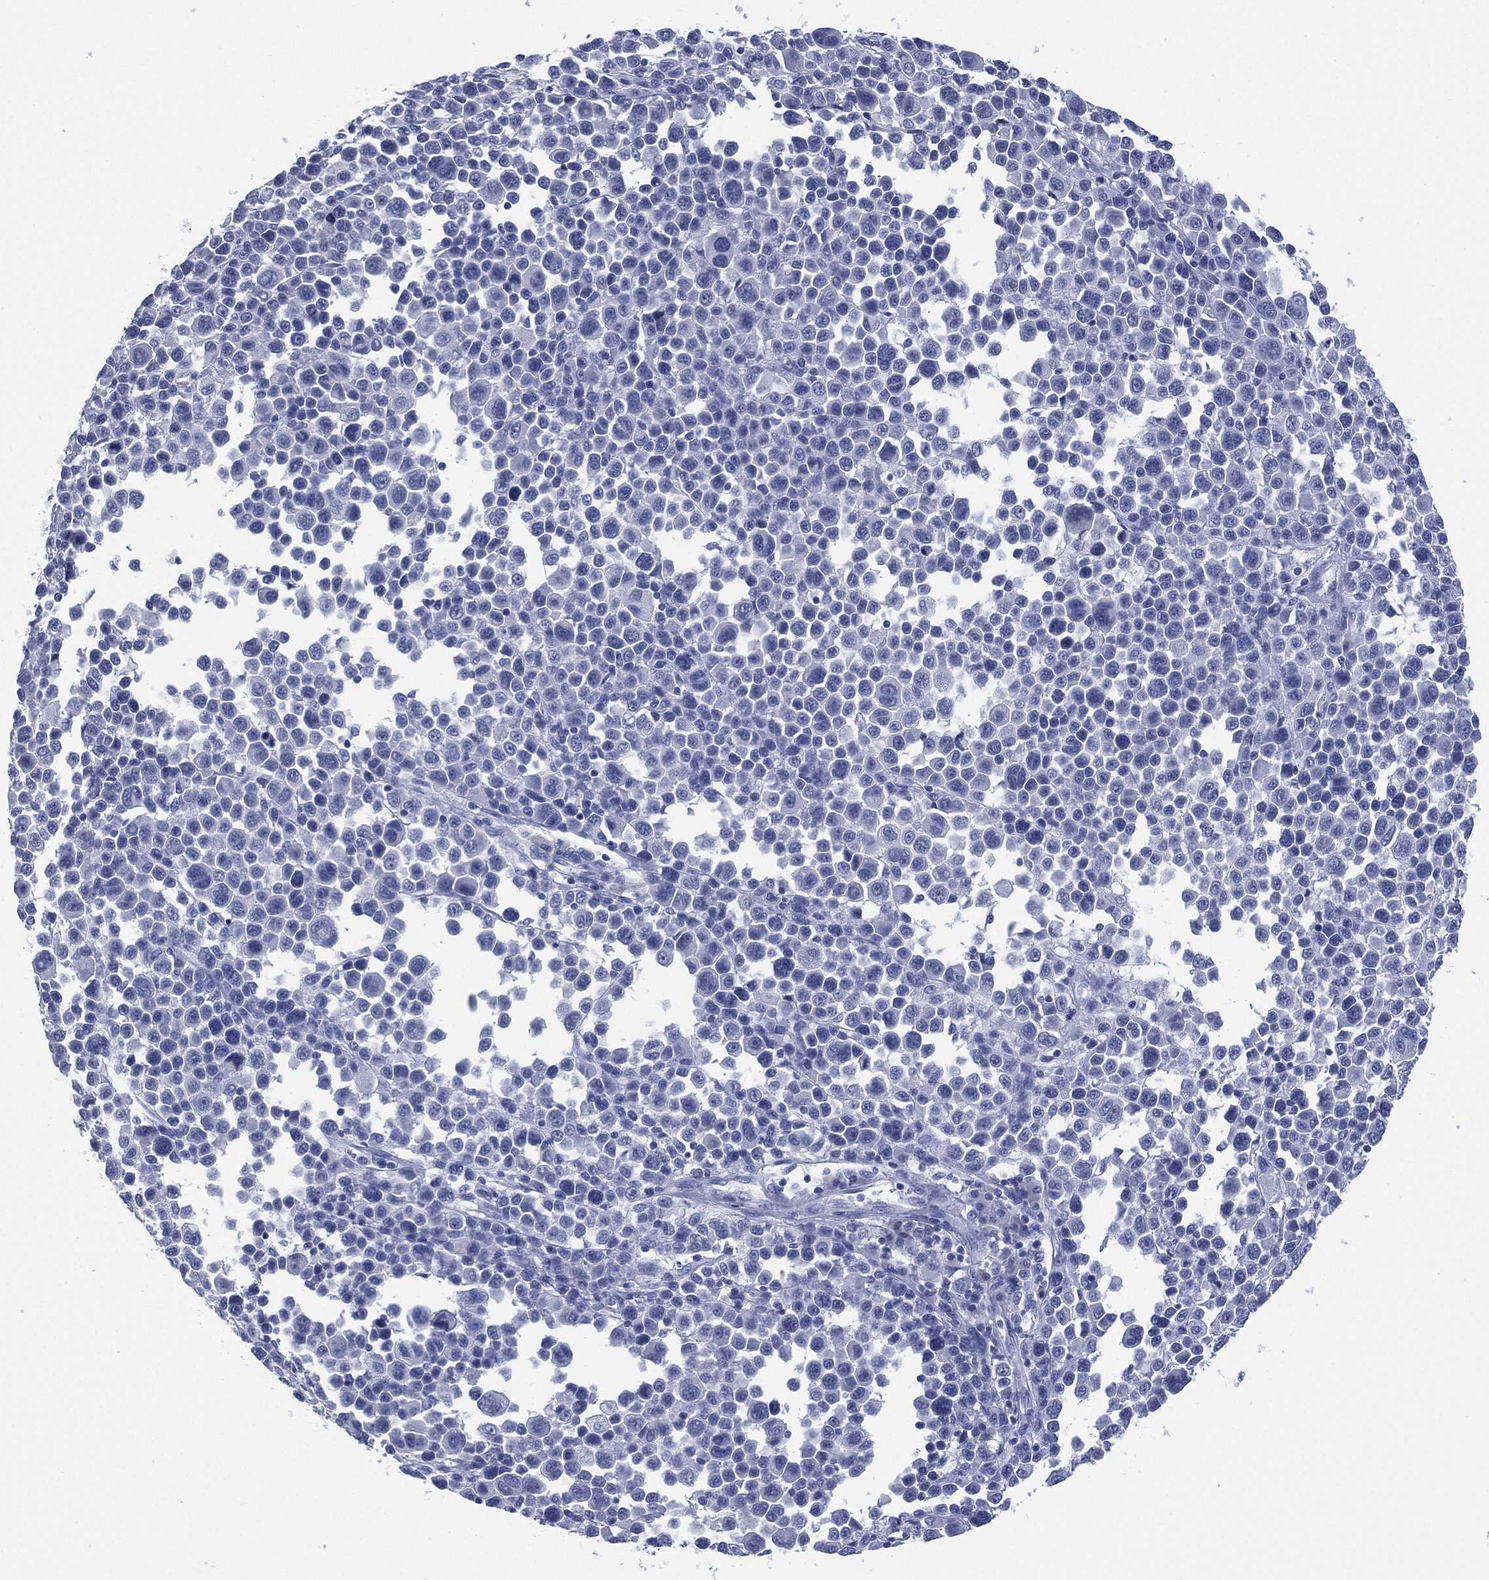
{"staining": {"intensity": "negative", "quantity": "none", "location": "none"}, "tissue": "melanoma", "cell_type": "Tumor cells", "image_type": "cancer", "snomed": [{"axis": "morphology", "description": "Malignant melanoma, NOS"}, {"axis": "topography", "description": "Skin"}], "caption": "Protein analysis of melanoma displays no significant expression in tumor cells. Nuclei are stained in blue.", "gene": "MUC16", "patient": {"sex": "female", "age": 57}}